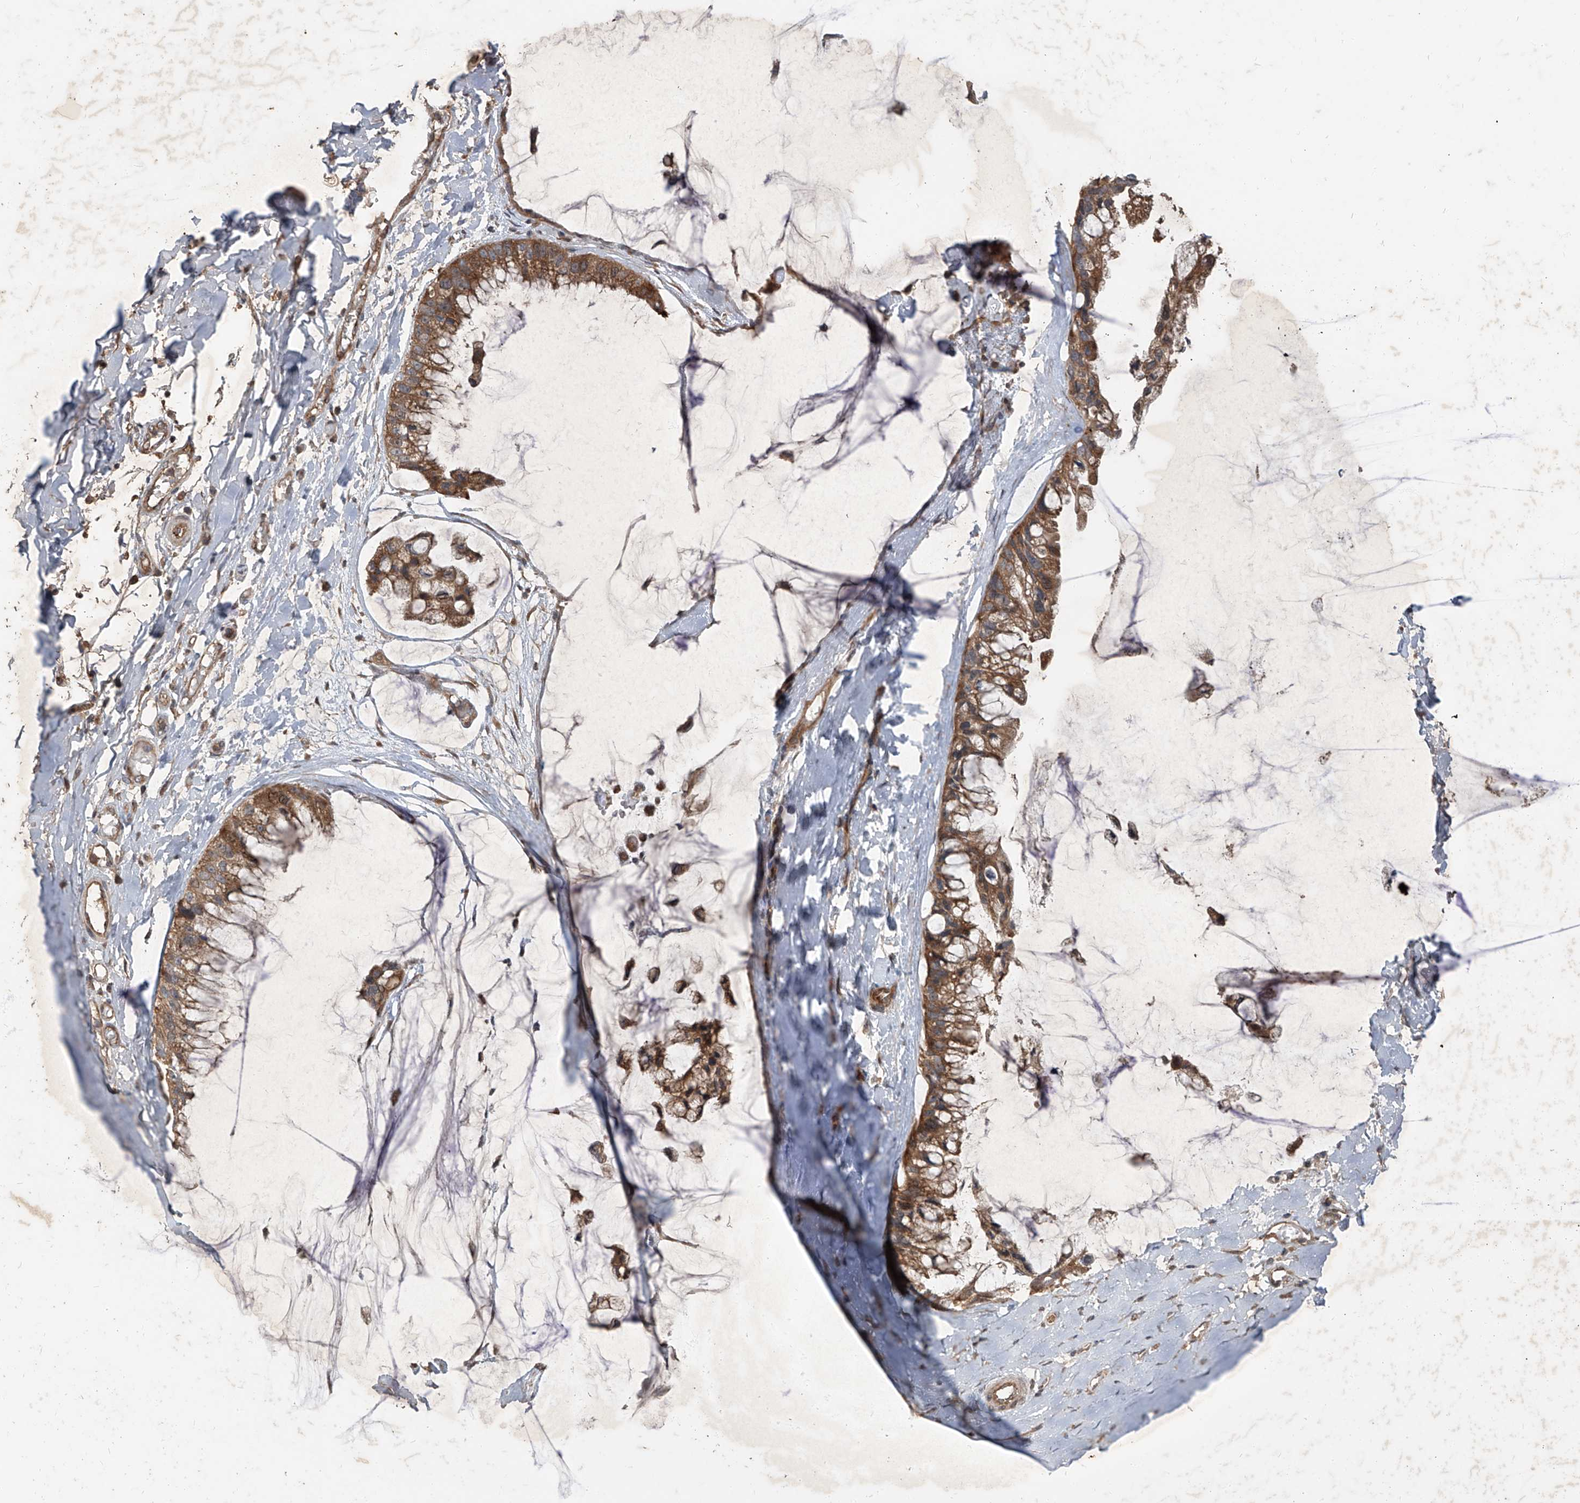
{"staining": {"intensity": "moderate", "quantity": ">75%", "location": "cytoplasmic/membranous"}, "tissue": "ovarian cancer", "cell_type": "Tumor cells", "image_type": "cancer", "snomed": [{"axis": "morphology", "description": "Cystadenocarcinoma, mucinous, NOS"}, {"axis": "topography", "description": "Ovary"}], "caption": "Human mucinous cystadenocarcinoma (ovarian) stained with a brown dye displays moderate cytoplasmic/membranous positive staining in about >75% of tumor cells.", "gene": "CCN1", "patient": {"sex": "female", "age": 39}}